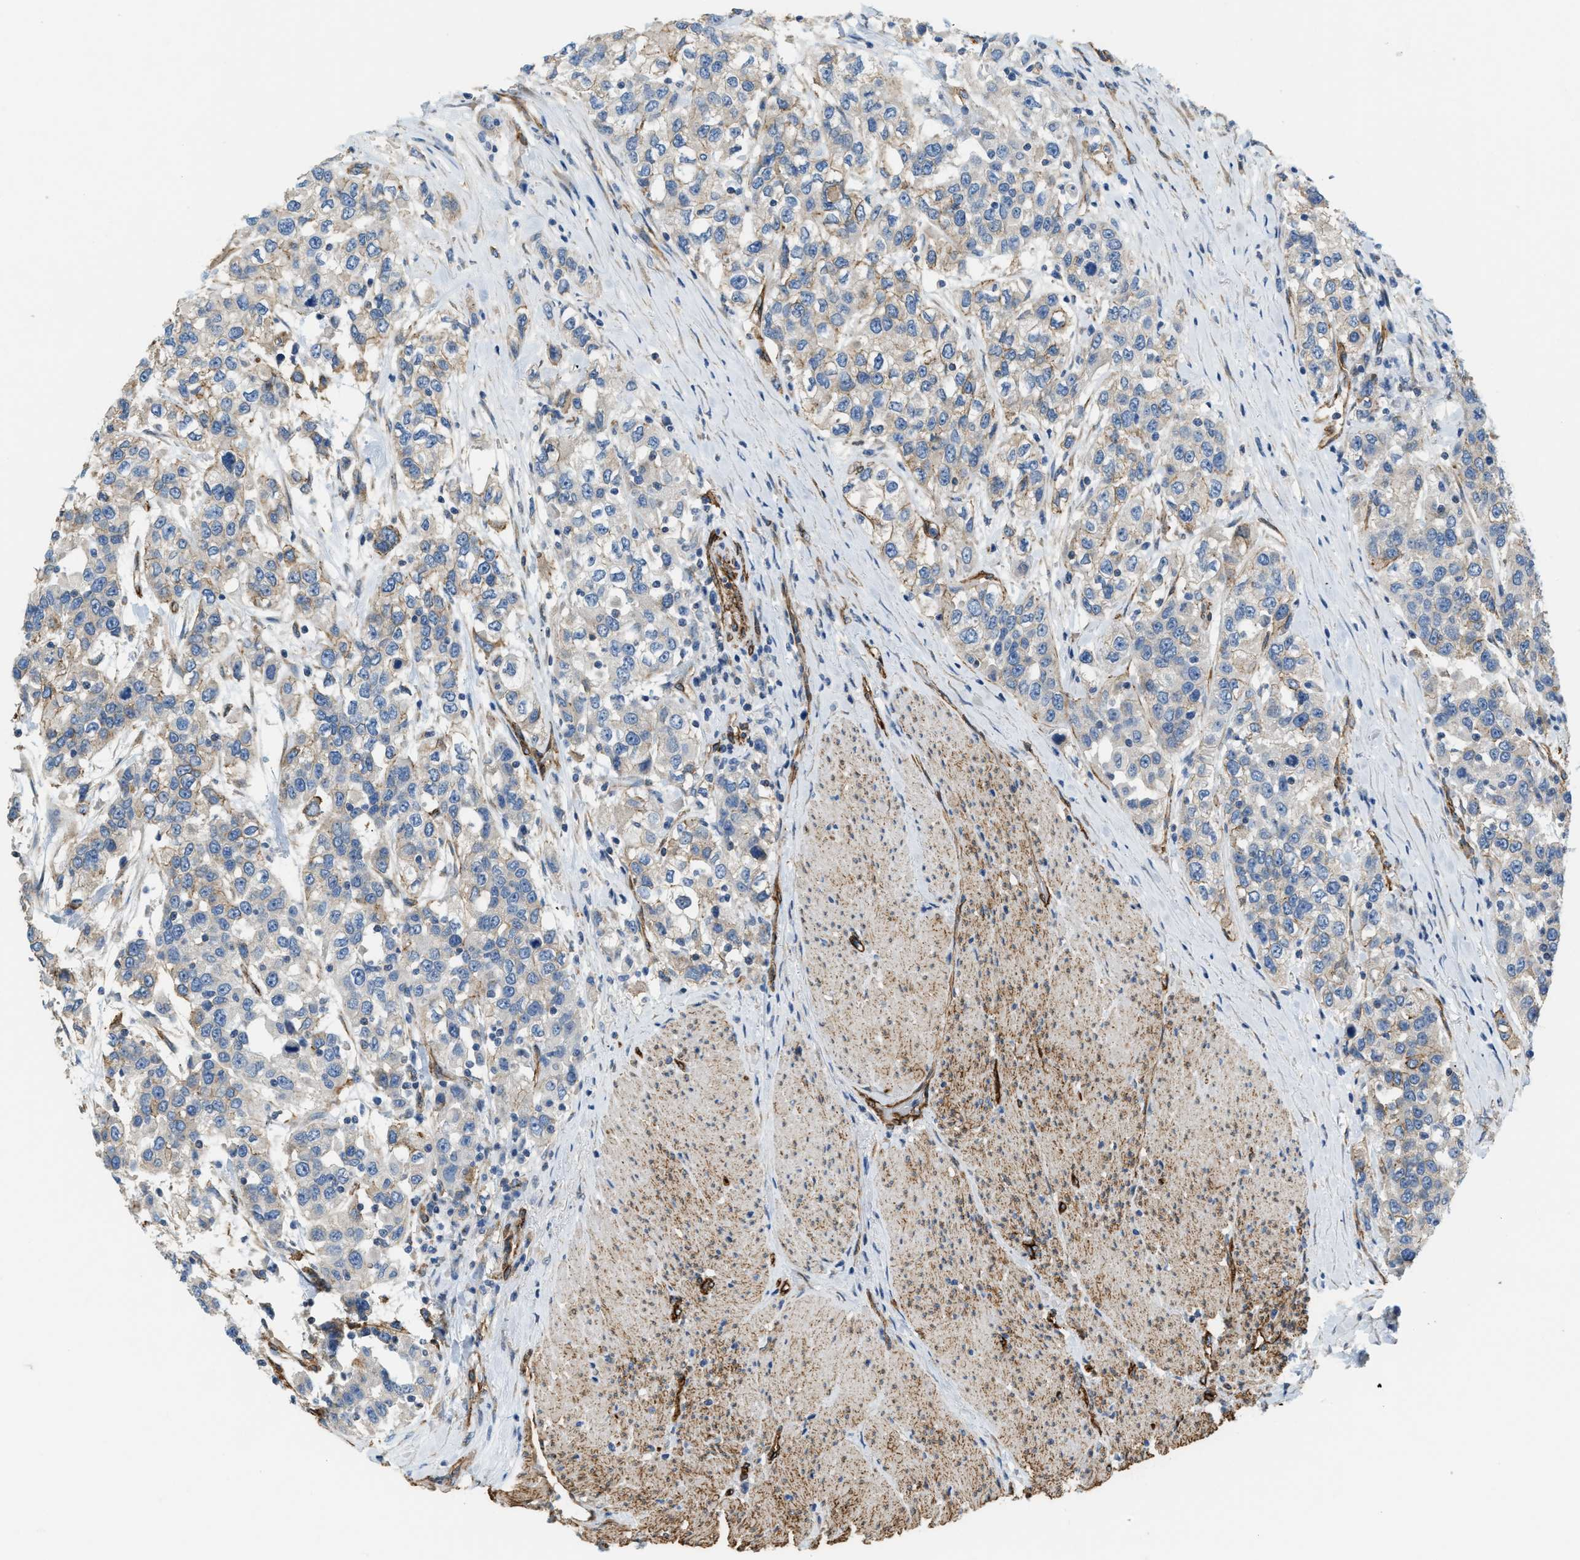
{"staining": {"intensity": "moderate", "quantity": "<25%", "location": "cytoplasmic/membranous"}, "tissue": "urothelial cancer", "cell_type": "Tumor cells", "image_type": "cancer", "snomed": [{"axis": "morphology", "description": "Urothelial carcinoma, High grade"}, {"axis": "topography", "description": "Urinary bladder"}], "caption": "Urothelial cancer tissue reveals moderate cytoplasmic/membranous expression in approximately <25% of tumor cells, visualized by immunohistochemistry.", "gene": "TMEM43", "patient": {"sex": "female", "age": 80}}